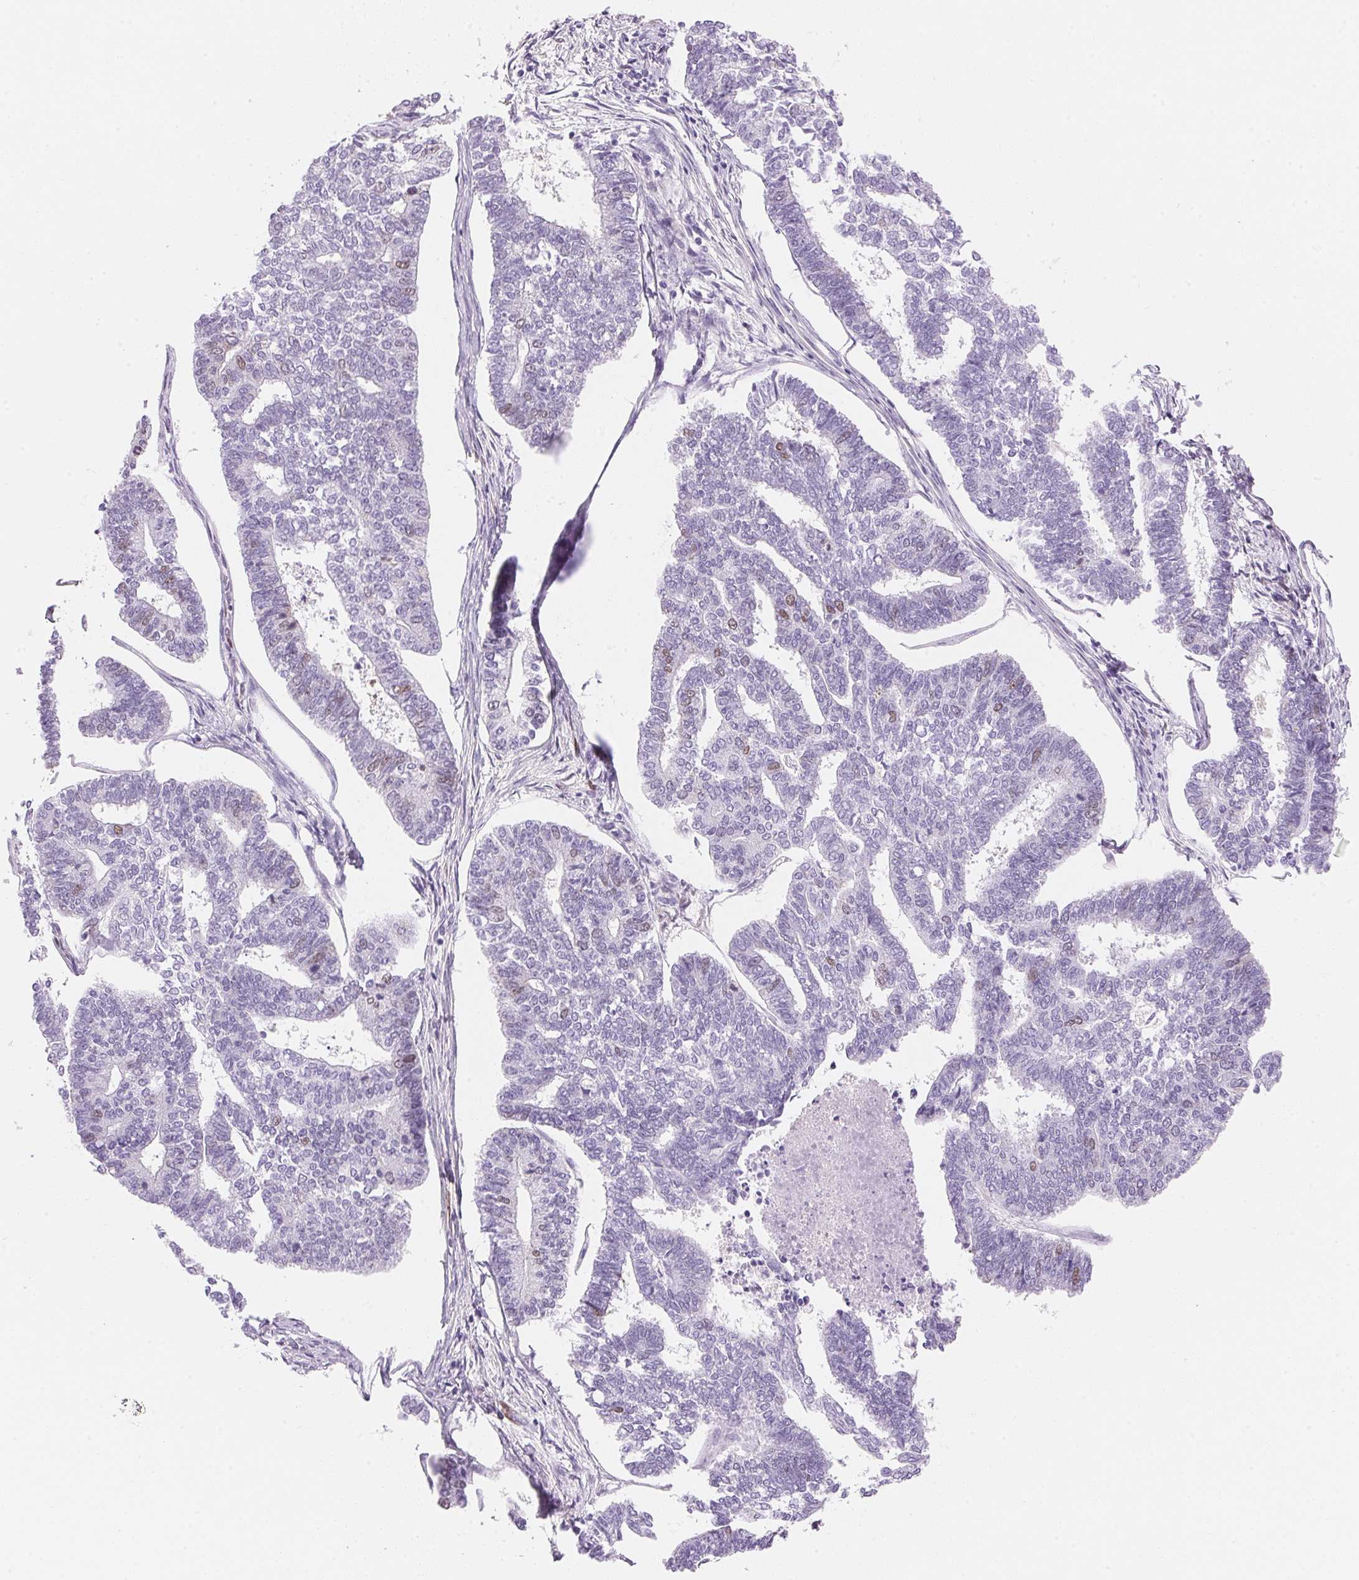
{"staining": {"intensity": "negative", "quantity": "none", "location": "none"}, "tissue": "endometrial cancer", "cell_type": "Tumor cells", "image_type": "cancer", "snomed": [{"axis": "morphology", "description": "Adenocarcinoma, NOS"}, {"axis": "topography", "description": "Endometrium"}], "caption": "A histopathology image of endometrial cancer stained for a protein shows no brown staining in tumor cells.", "gene": "SMTN", "patient": {"sex": "female", "age": 70}}